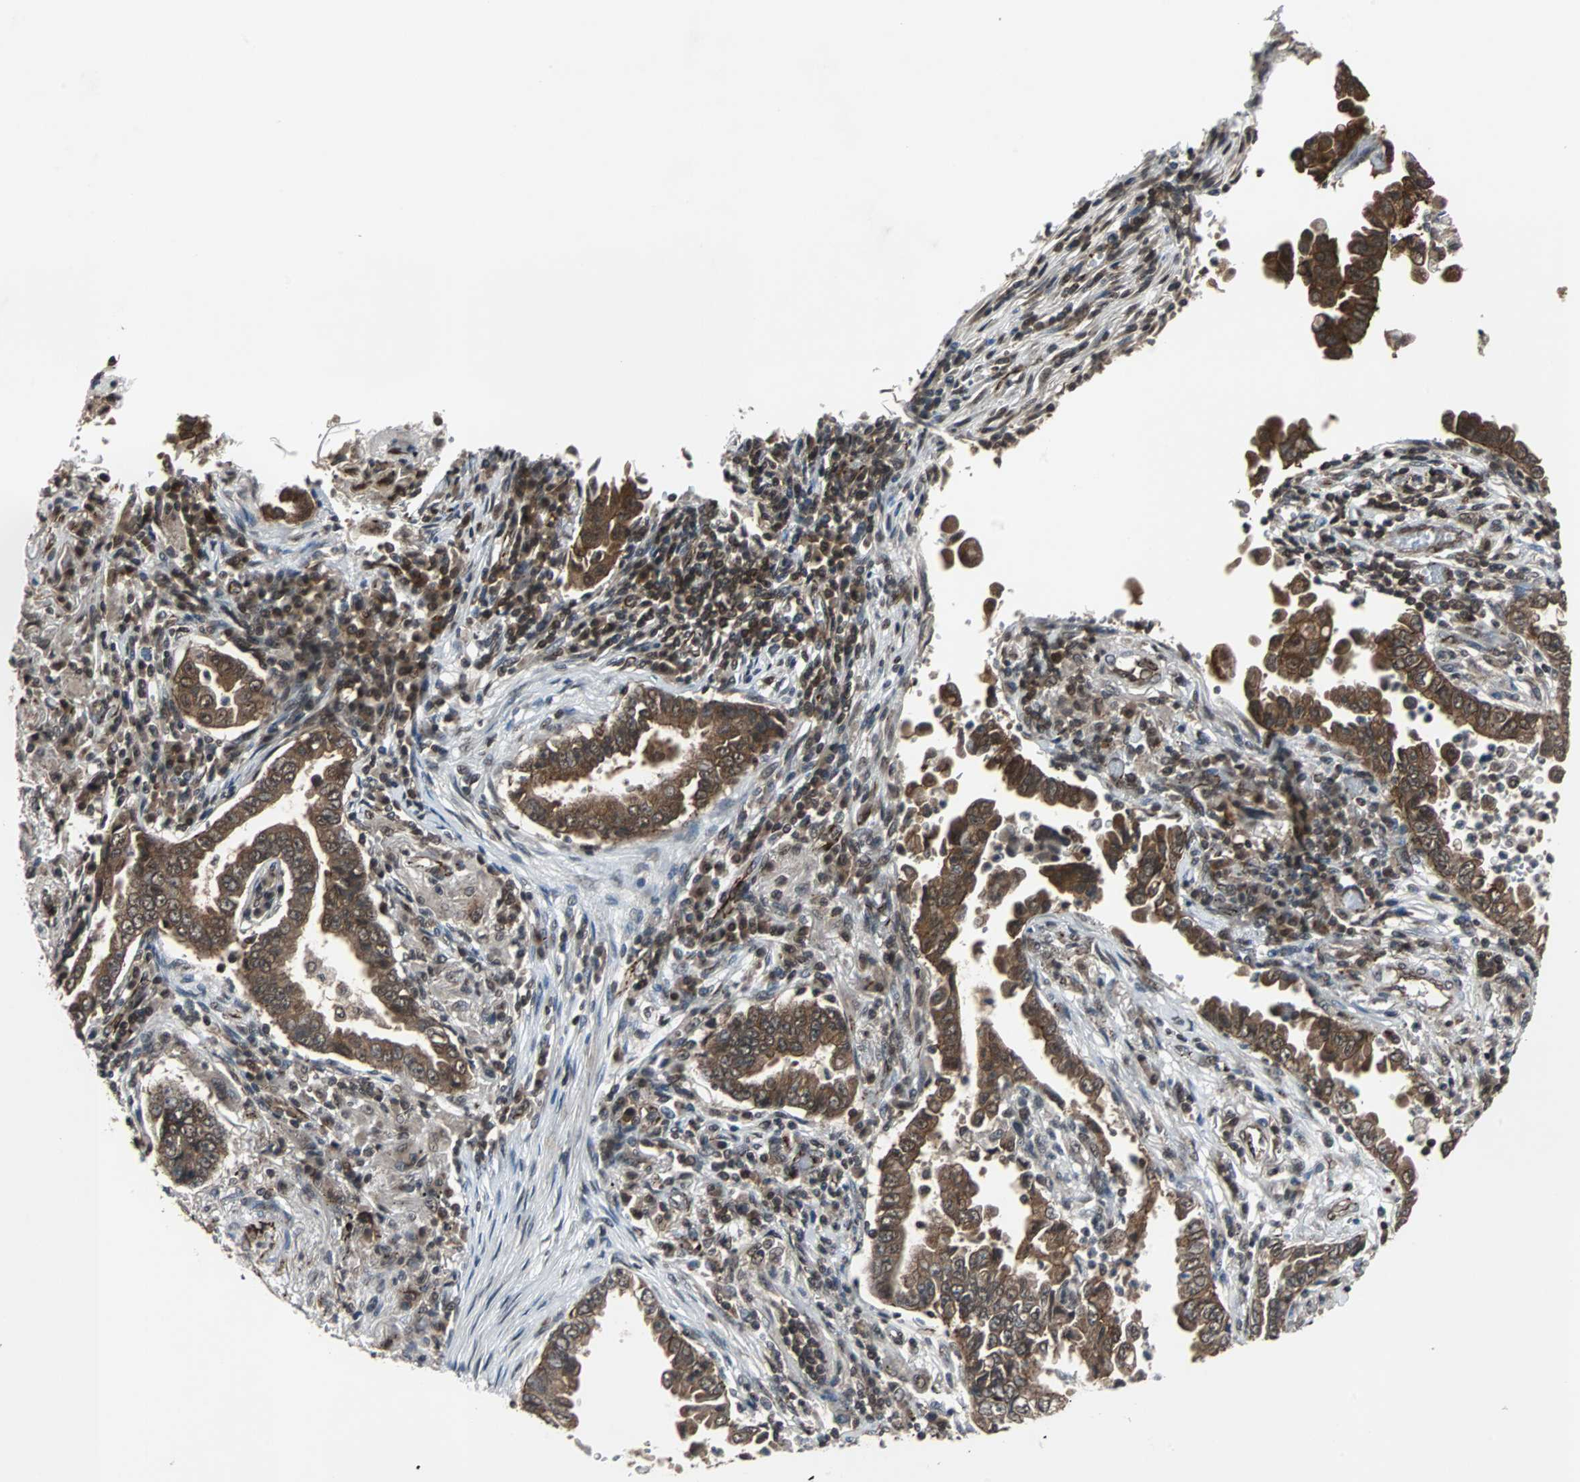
{"staining": {"intensity": "strong", "quantity": ">75%", "location": "cytoplasmic/membranous"}, "tissue": "lung cancer", "cell_type": "Tumor cells", "image_type": "cancer", "snomed": [{"axis": "morphology", "description": "Normal tissue, NOS"}, {"axis": "morphology", "description": "Inflammation, NOS"}, {"axis": "morphology", "description": "Adenocarcinoma, NOS"}, {"axis": "topography", "description": "Lung"}], "caption": "Protein staining of lung cancer tissue exhibits strong cytoplasmic/membranous expression in approximately >75% of tumor cells.", "gene": "LSR", "patient": {"sex": "female", "age": 64}}